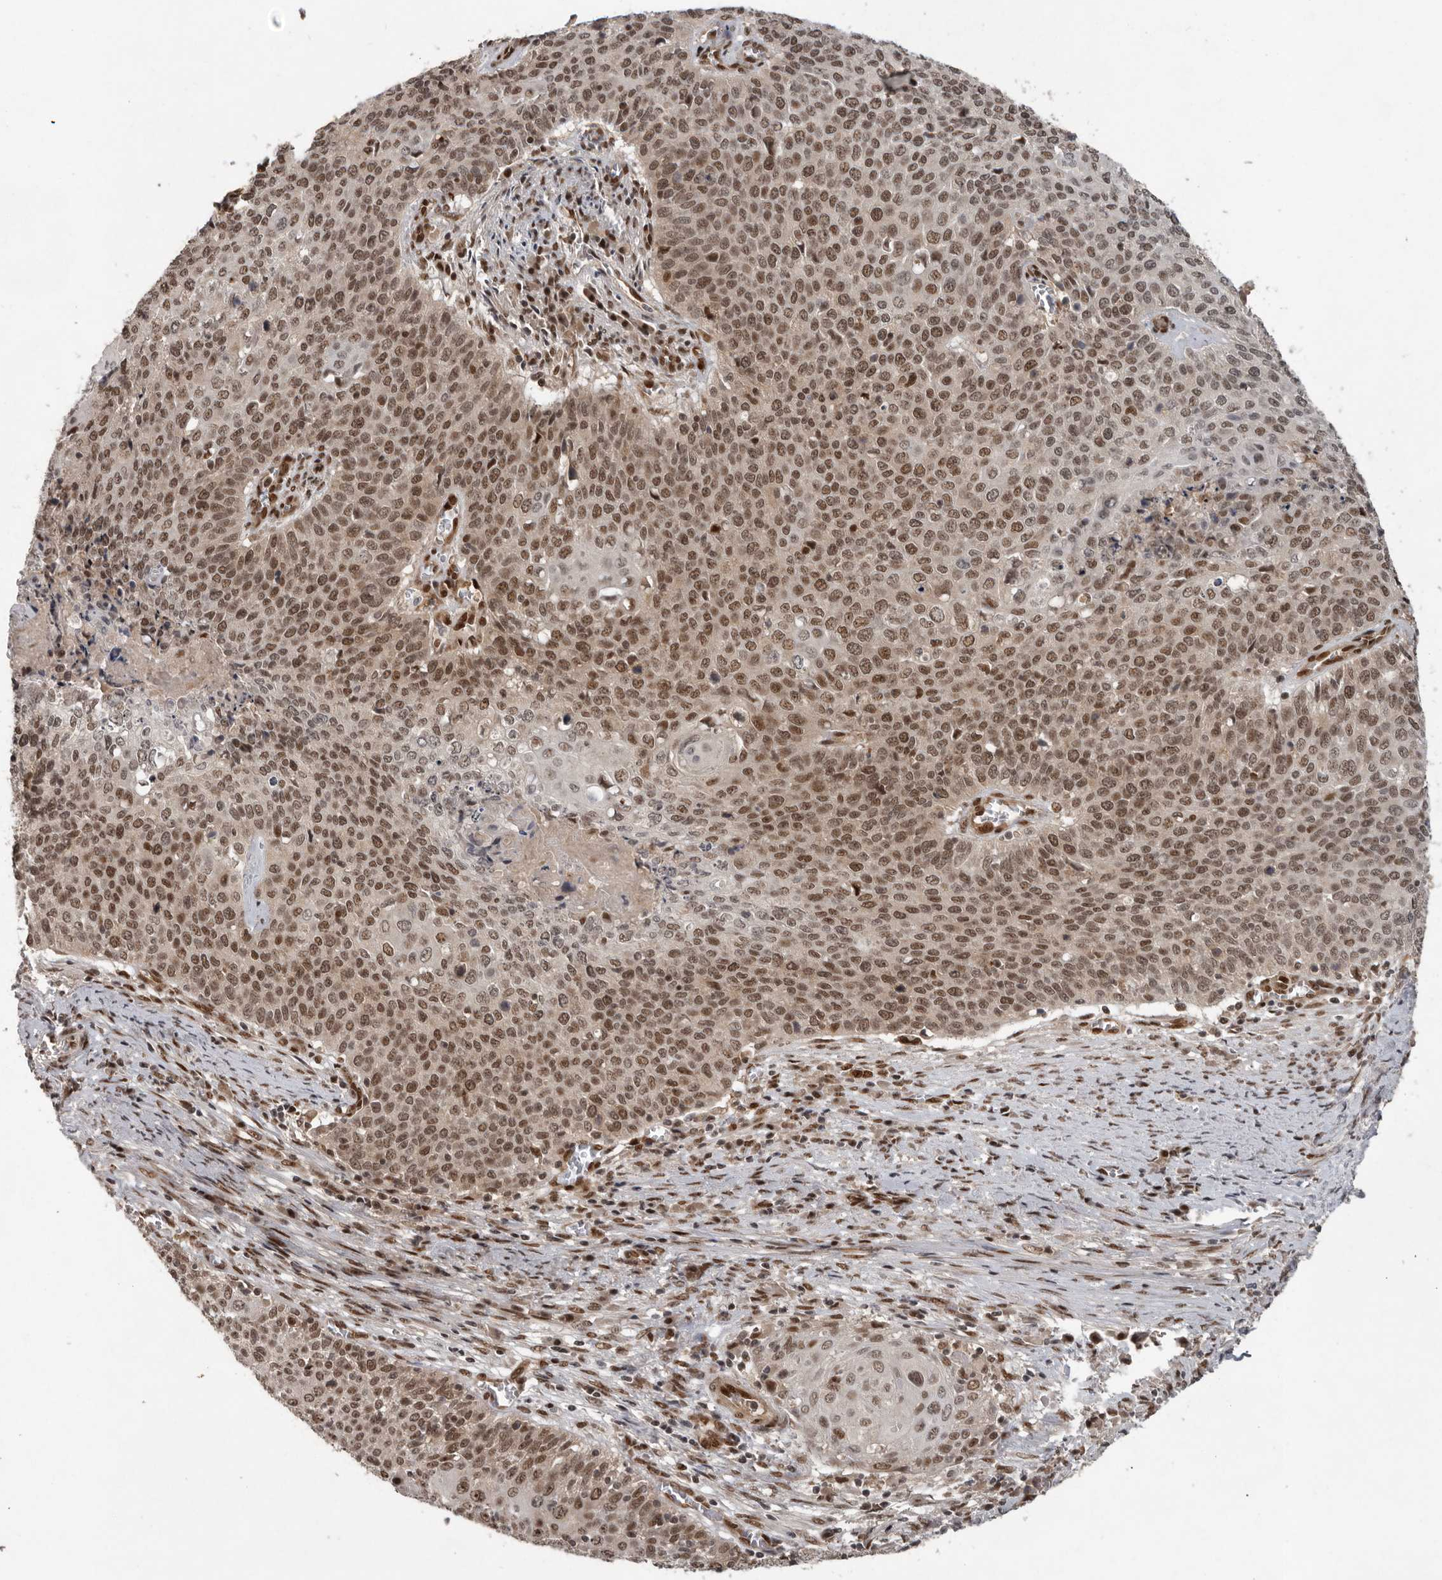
{"staining": {"intensity": "moderate", "quantity": ">75%", "location": "nuclear"}, "tissue": "cervical cancer", "cell_type": "Tumor cells", "image_type": "cancer", "snomed": [{"axis": "morphology", "description": "Squamous cell carcinoma, NOS"}, {"axis": "topography", "description": "Cervix"}], "caption": "Immunohistochemistry (IHC) image of cervical squamous cell carcinoma stained for a protein (brown), which shows medium levels of moderate nuclear expression in about >75% of tumor cells.", "gene": "CDC27", "patient": {"sex": "female", "age": 39}}